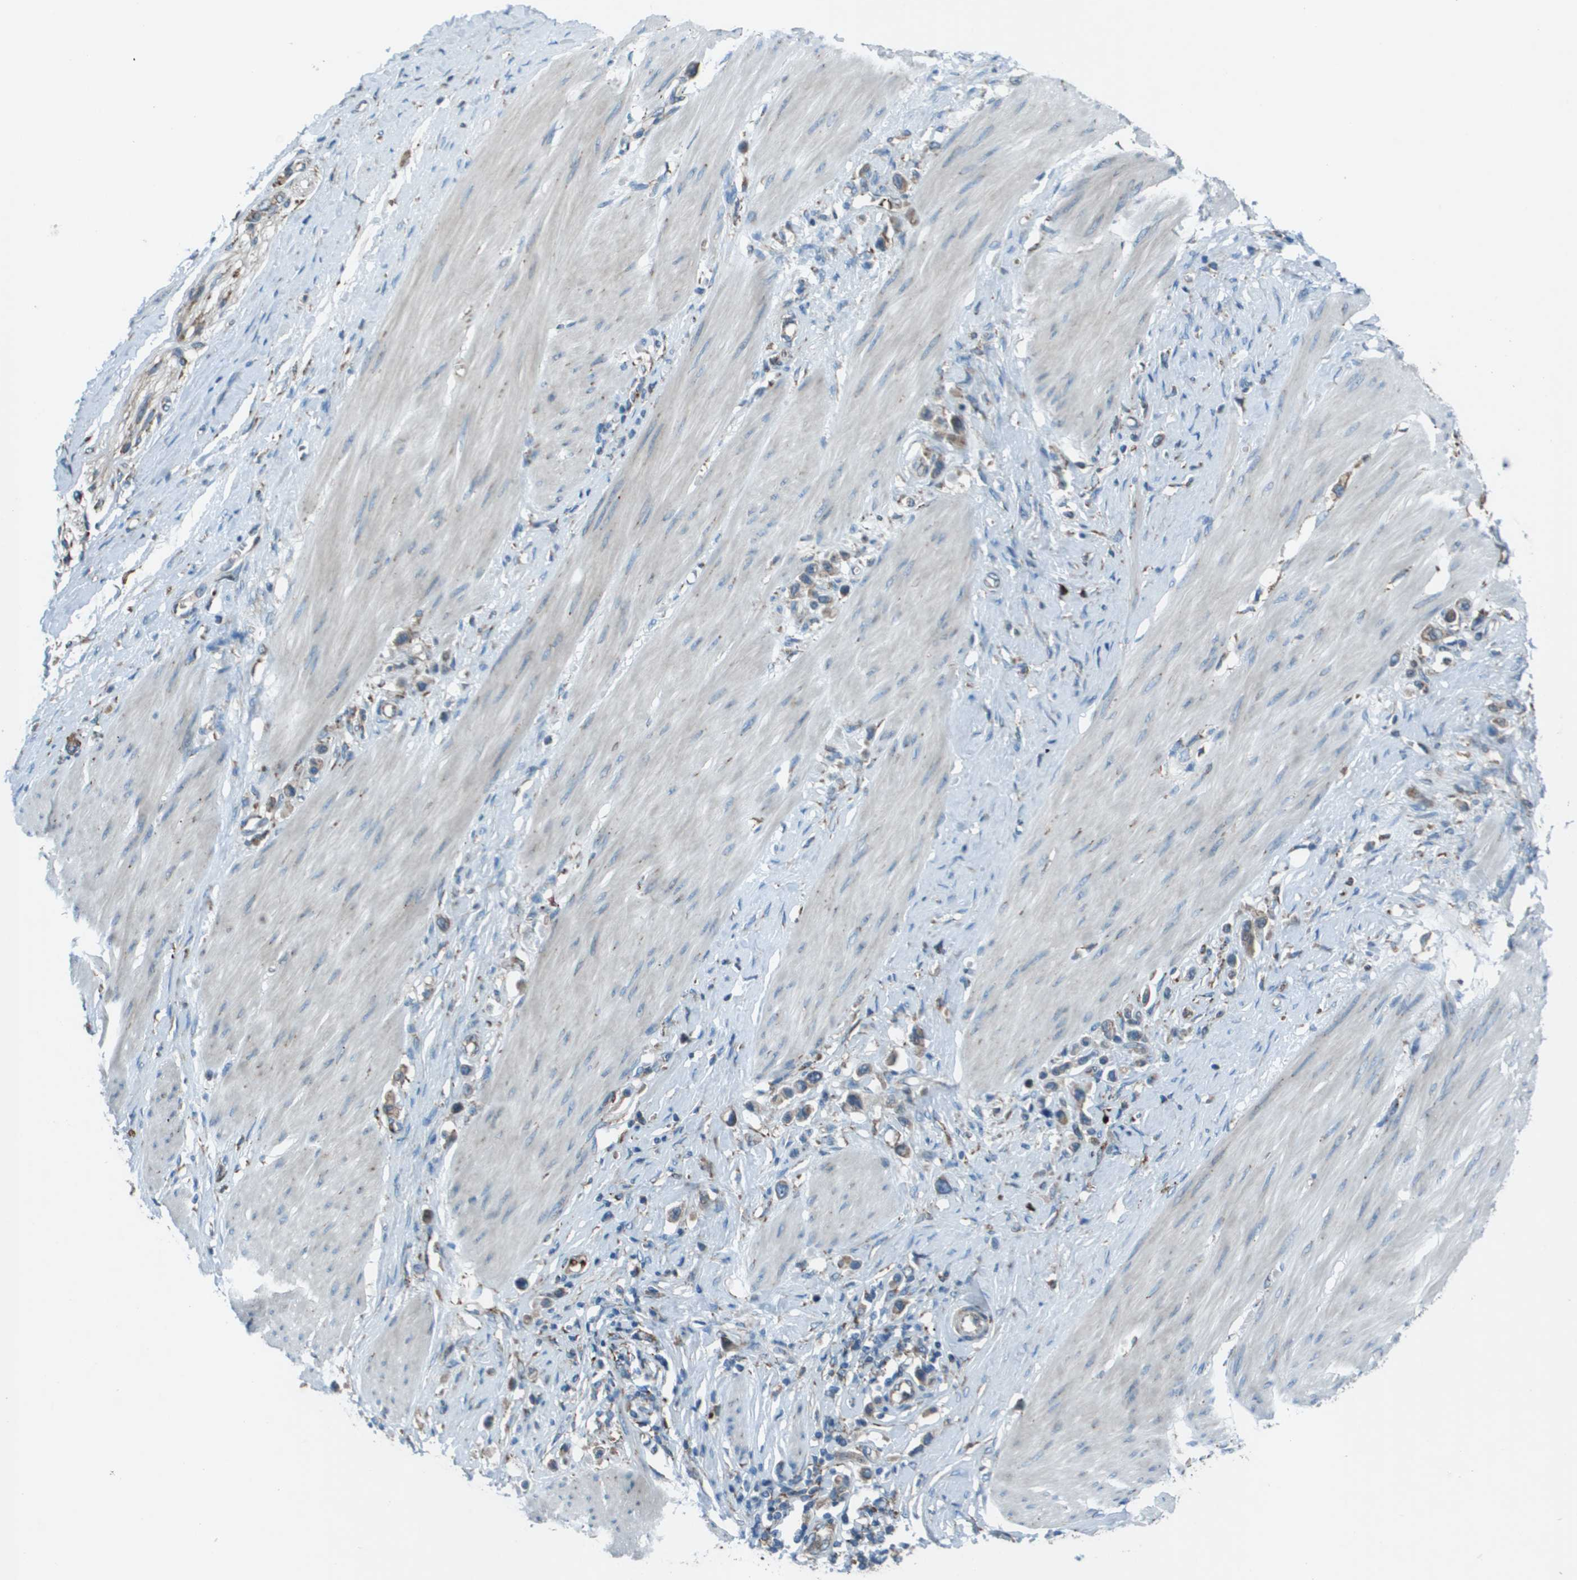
{"staining": {"intensity": "weak", "quantity": "25%-75%", "location": "cytoplasmic/membranous"}, "tissue": "stomach cancer", "cell_type": "Tumor cells", "image_type": "cancer", "snomed": [{"axis": "morphology", "description": "Adenocarcinoma, NOS"}, {"axis": "topography", "description": "Stomach"}], "caption": "This is an image of immunohistochemistry staining of stomach cancer, which shows weak expression in the cytoplasmic/membranous of tumor cells.", "gene": "UTS2", "patient": {"sex": "female", "age": 65}}